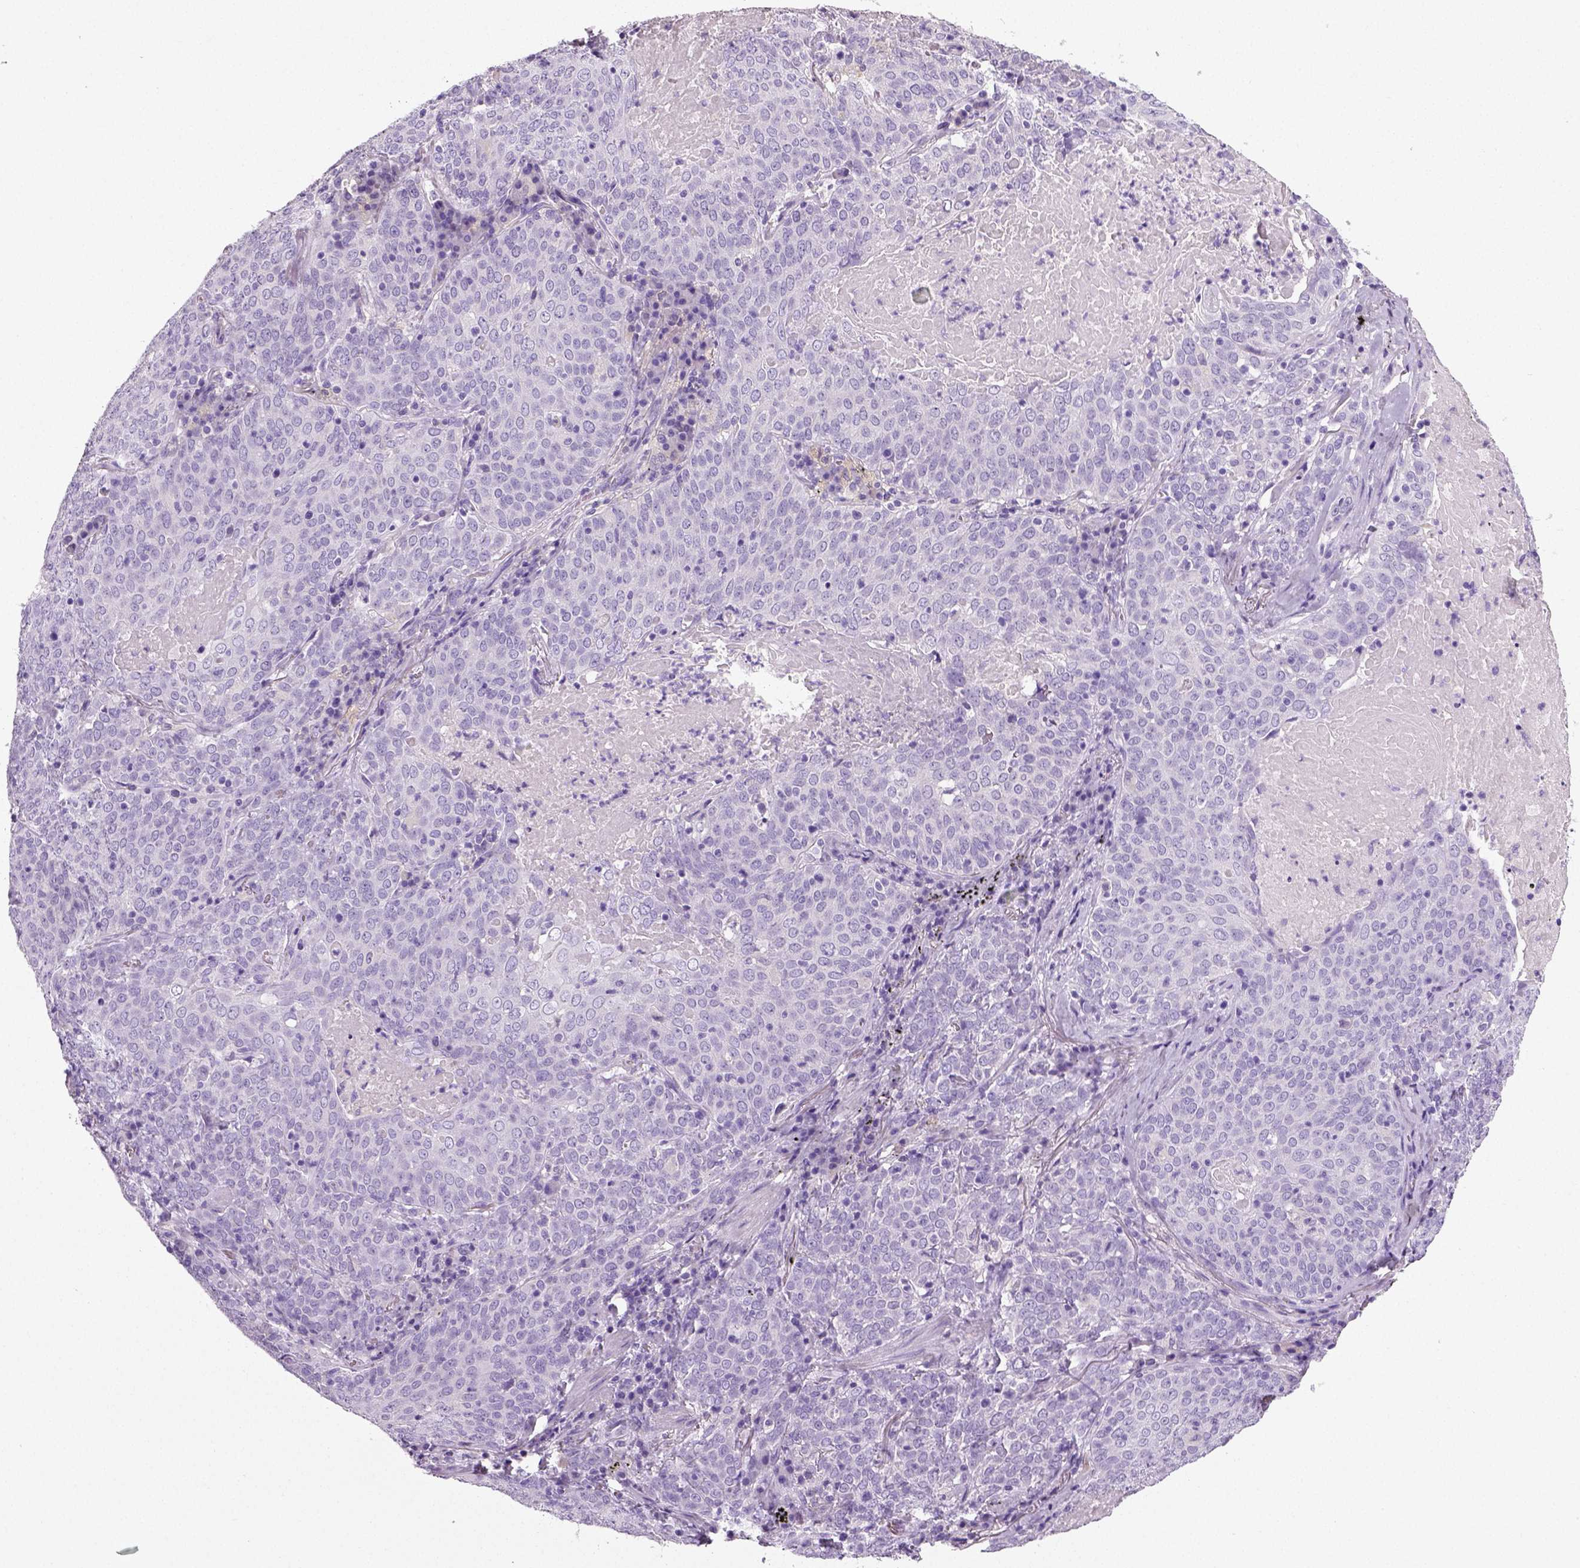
{"staining": {"intensity": "negative", "quantity": "none", "location": "none"}, "tissue": "lung cancer", "cell_type": "Tumor cells", "image_type": "cancer", "snomed": [{"axis": "morphology", "description": "Squamous cell carcinoma, NOS"}, {"axis": "topography", "description": "Lung"}], "caption": "Squamous cell carcinoma (lung) was stained to show a protein in brown. There is no significant expression in tumor cells. Nuclei are stained in blue.", "gene": "NECAB2", "patient": {"sex": "male", "age": 82}}